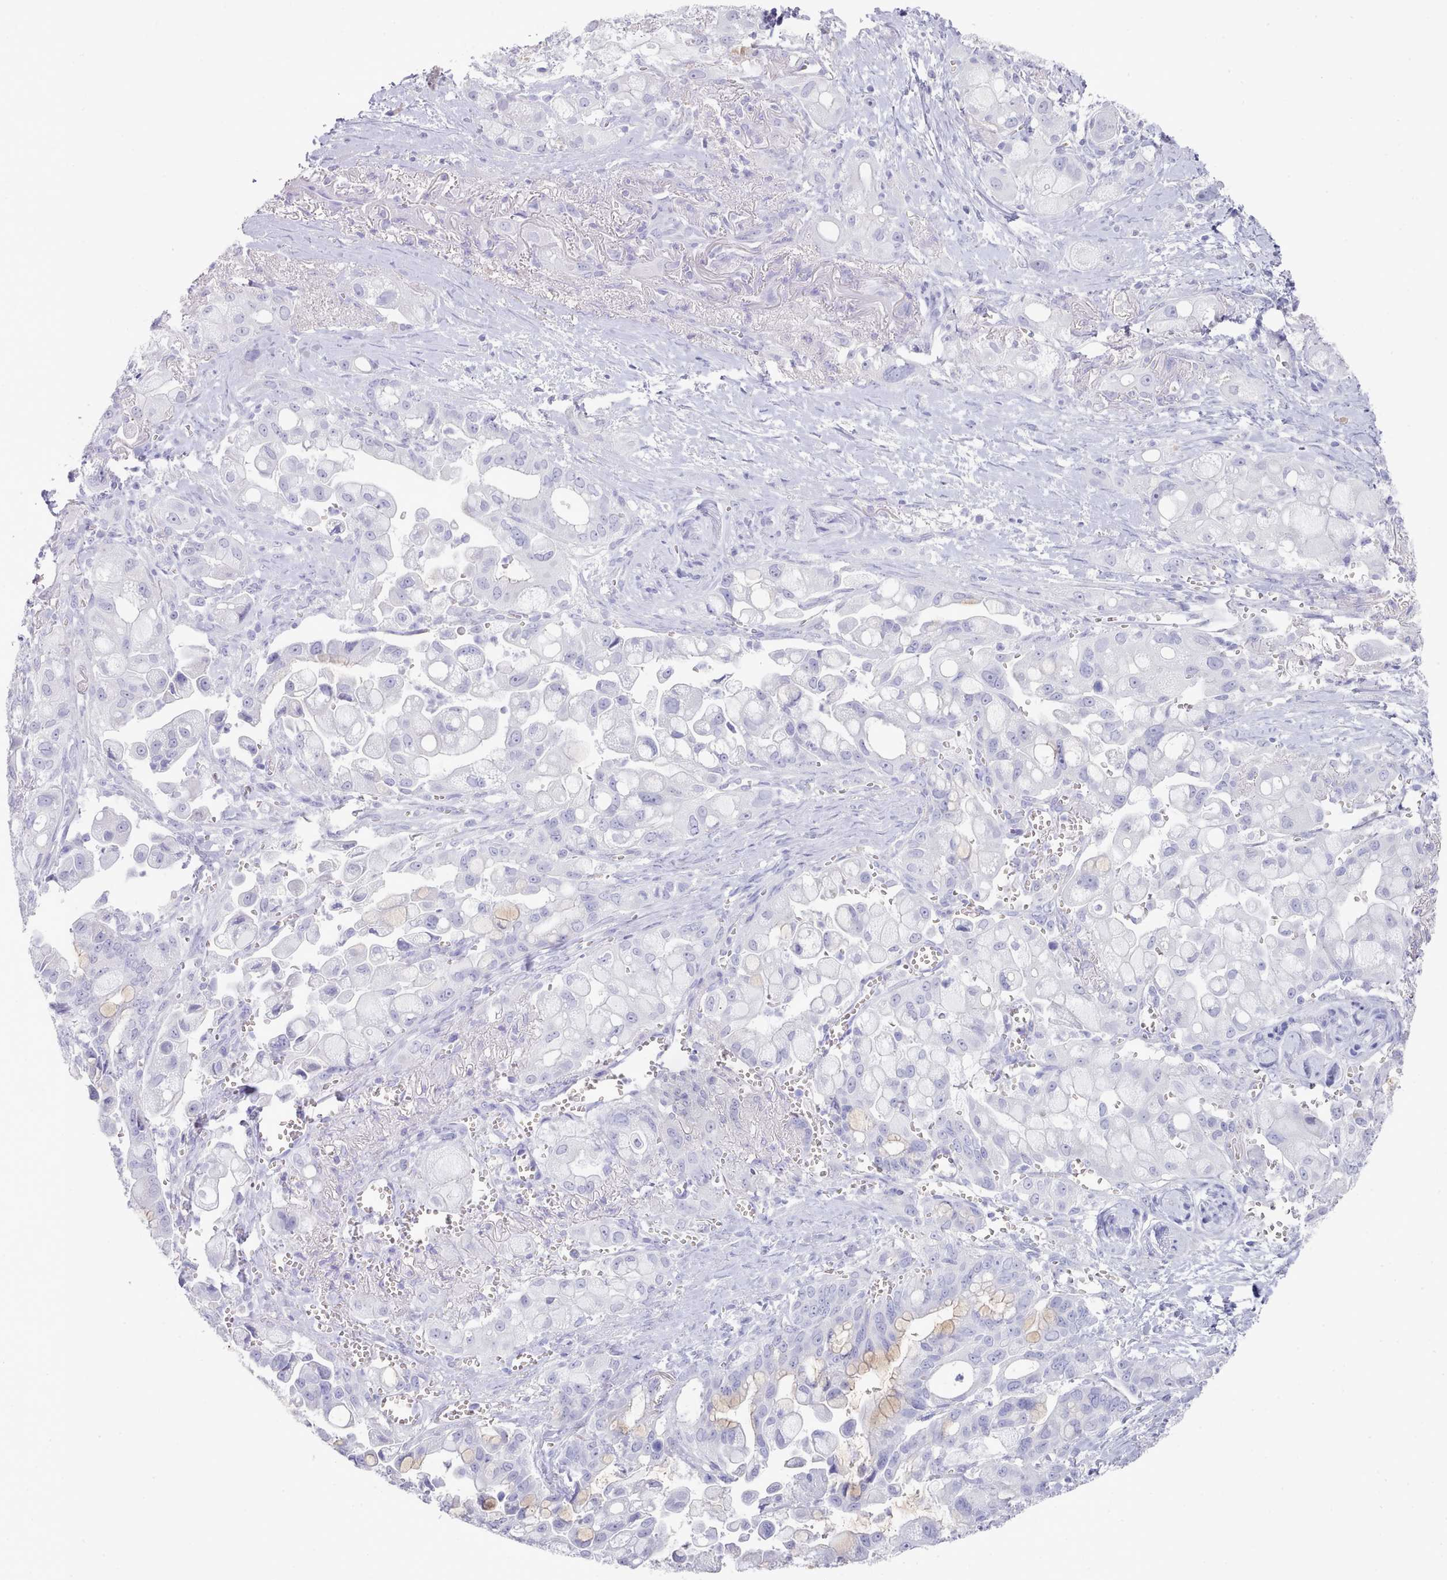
{"staining": {"intensity": "negative", "quantity": "none", "location": "none"}, "tissue": "pancreatic cancer", "cell_type": "Tumor cells", "image_type": "cancer", "snomed": [{"axis": "morphology", "description": "Adenocarcinoma, NOS"}, {"axis": "topography", "description": "Pancreas"}], "caption": "This is a micrograph of immunohistochemistry staining of adenocarcinoma (pancreatic), which shows no positivity in tumor cells.", "gene": "LRRC37A", "patient": {"sex": "male", "age": 68}}